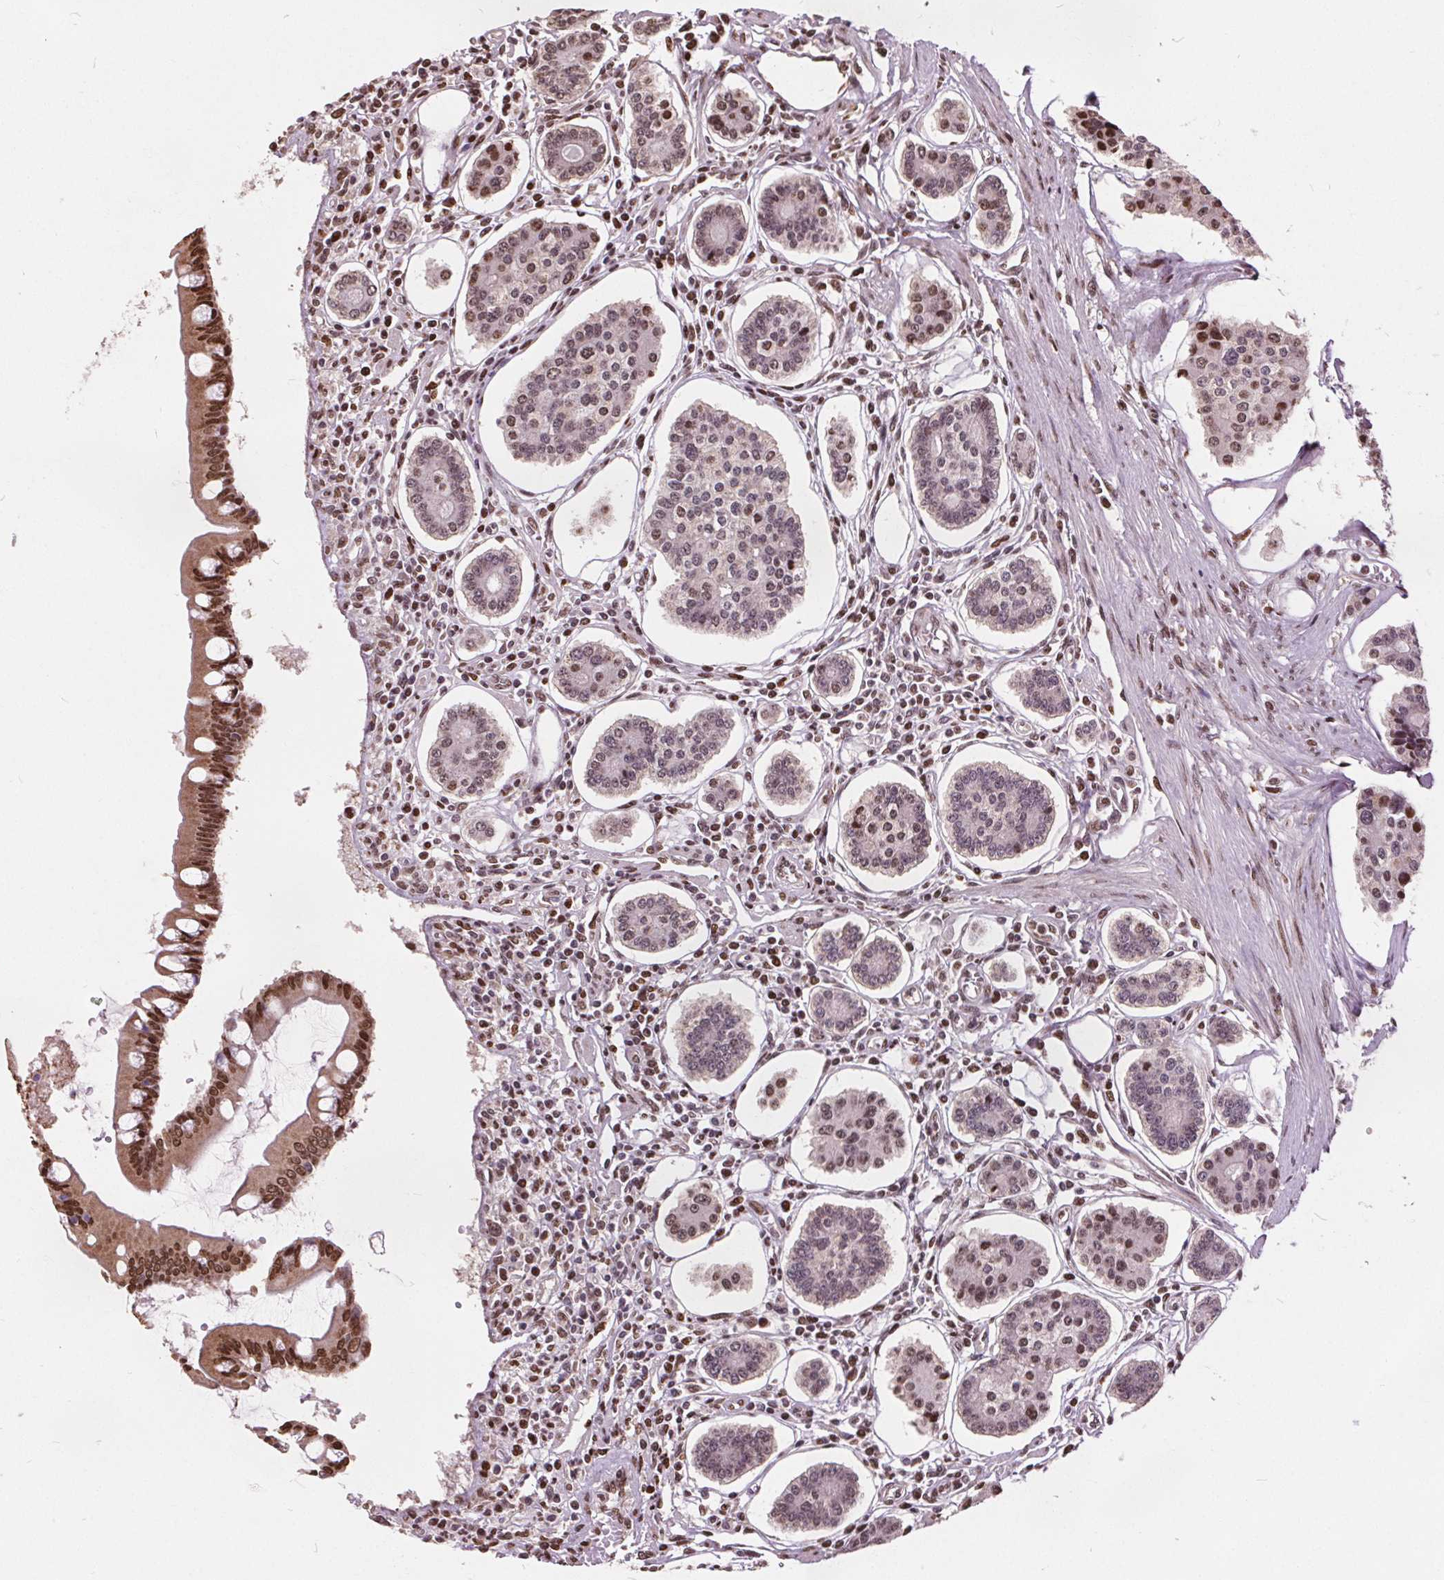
{"staining": {"intensity": "strong", "quantity": "<25%", "location": "nuclear"}, "tissue": "carcinoid", "cell_type": "Tumor cells", "image_type": "cancer", "snomed": [{"axis": "morphology", "description": "Carcinoid, malignant, NOS"}, {"axis": "topography", "description": "Small intestine"}], "caption": "Immunohistochemistry (DAB (3,3'-diaminobenzidine)) staining of human carcinoid (malignant) demonstrates strong nuclear protein positivity in about <25% of tumor cells.", "gene": "ISLR2", "patient": {"sex": "female", "age": 65}}